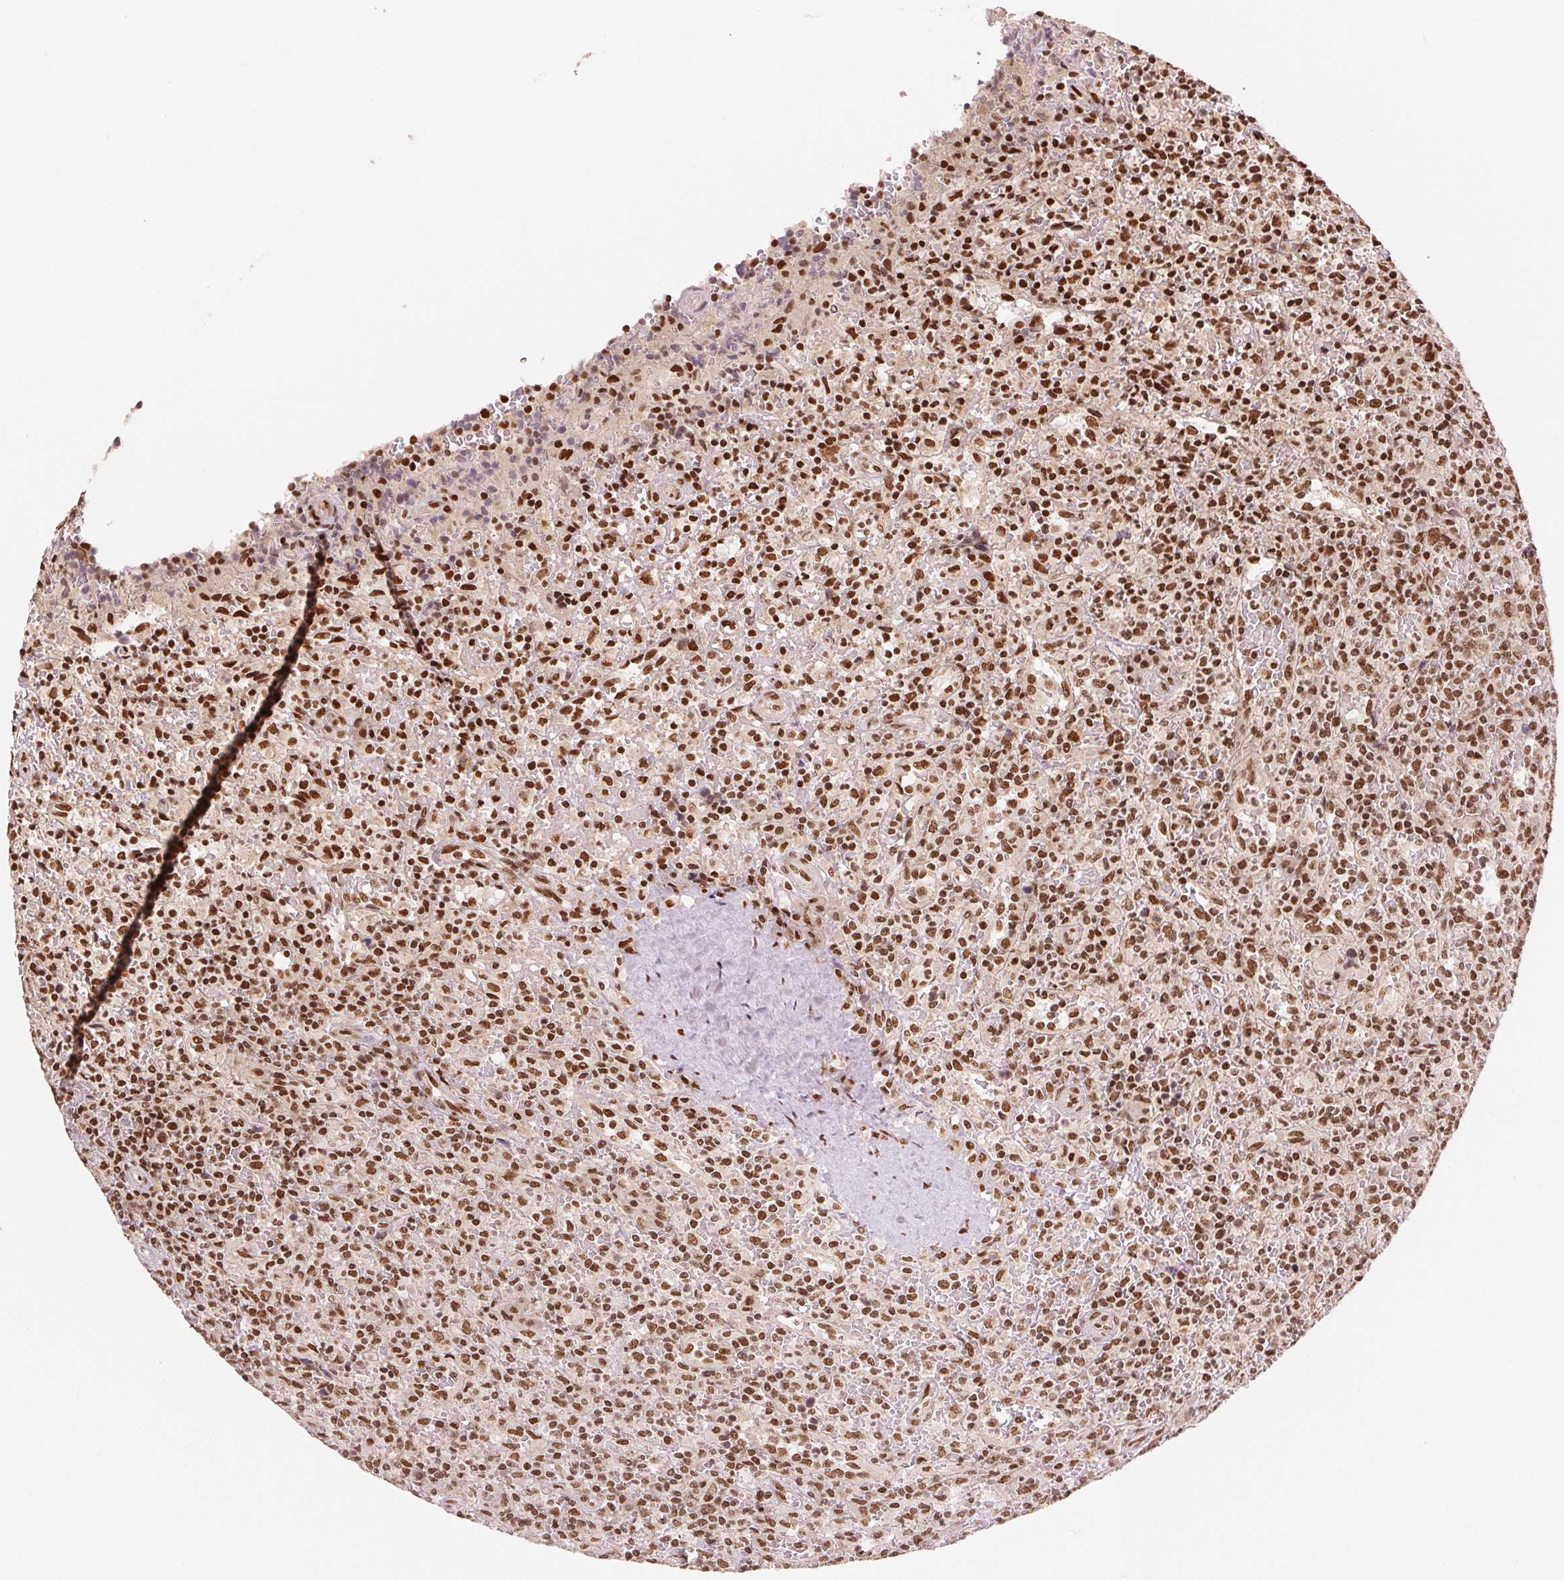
{"staining": {"intensity": "moderate", "quantity": ">75%", "location": "nuclear"}, "tissue": "lymphoma", "cell_type": "Tumor cells", "image_type": "cancer", "snomed": [{"axis": "morphology", "description": "Malignant lymphoma, non-Hodgkin's type, Low grade"}, {"axis": "topography", "description": "Spleen"}], "caption": "DAB (3,3'-diaminobenzidine) immunohistochemical staining of lymphoma displays moderate nuclear protein expression in approximately >75% of tumor cells.", "gene": "TTLL9", "patient": {"sex": "male", "age": 62}}